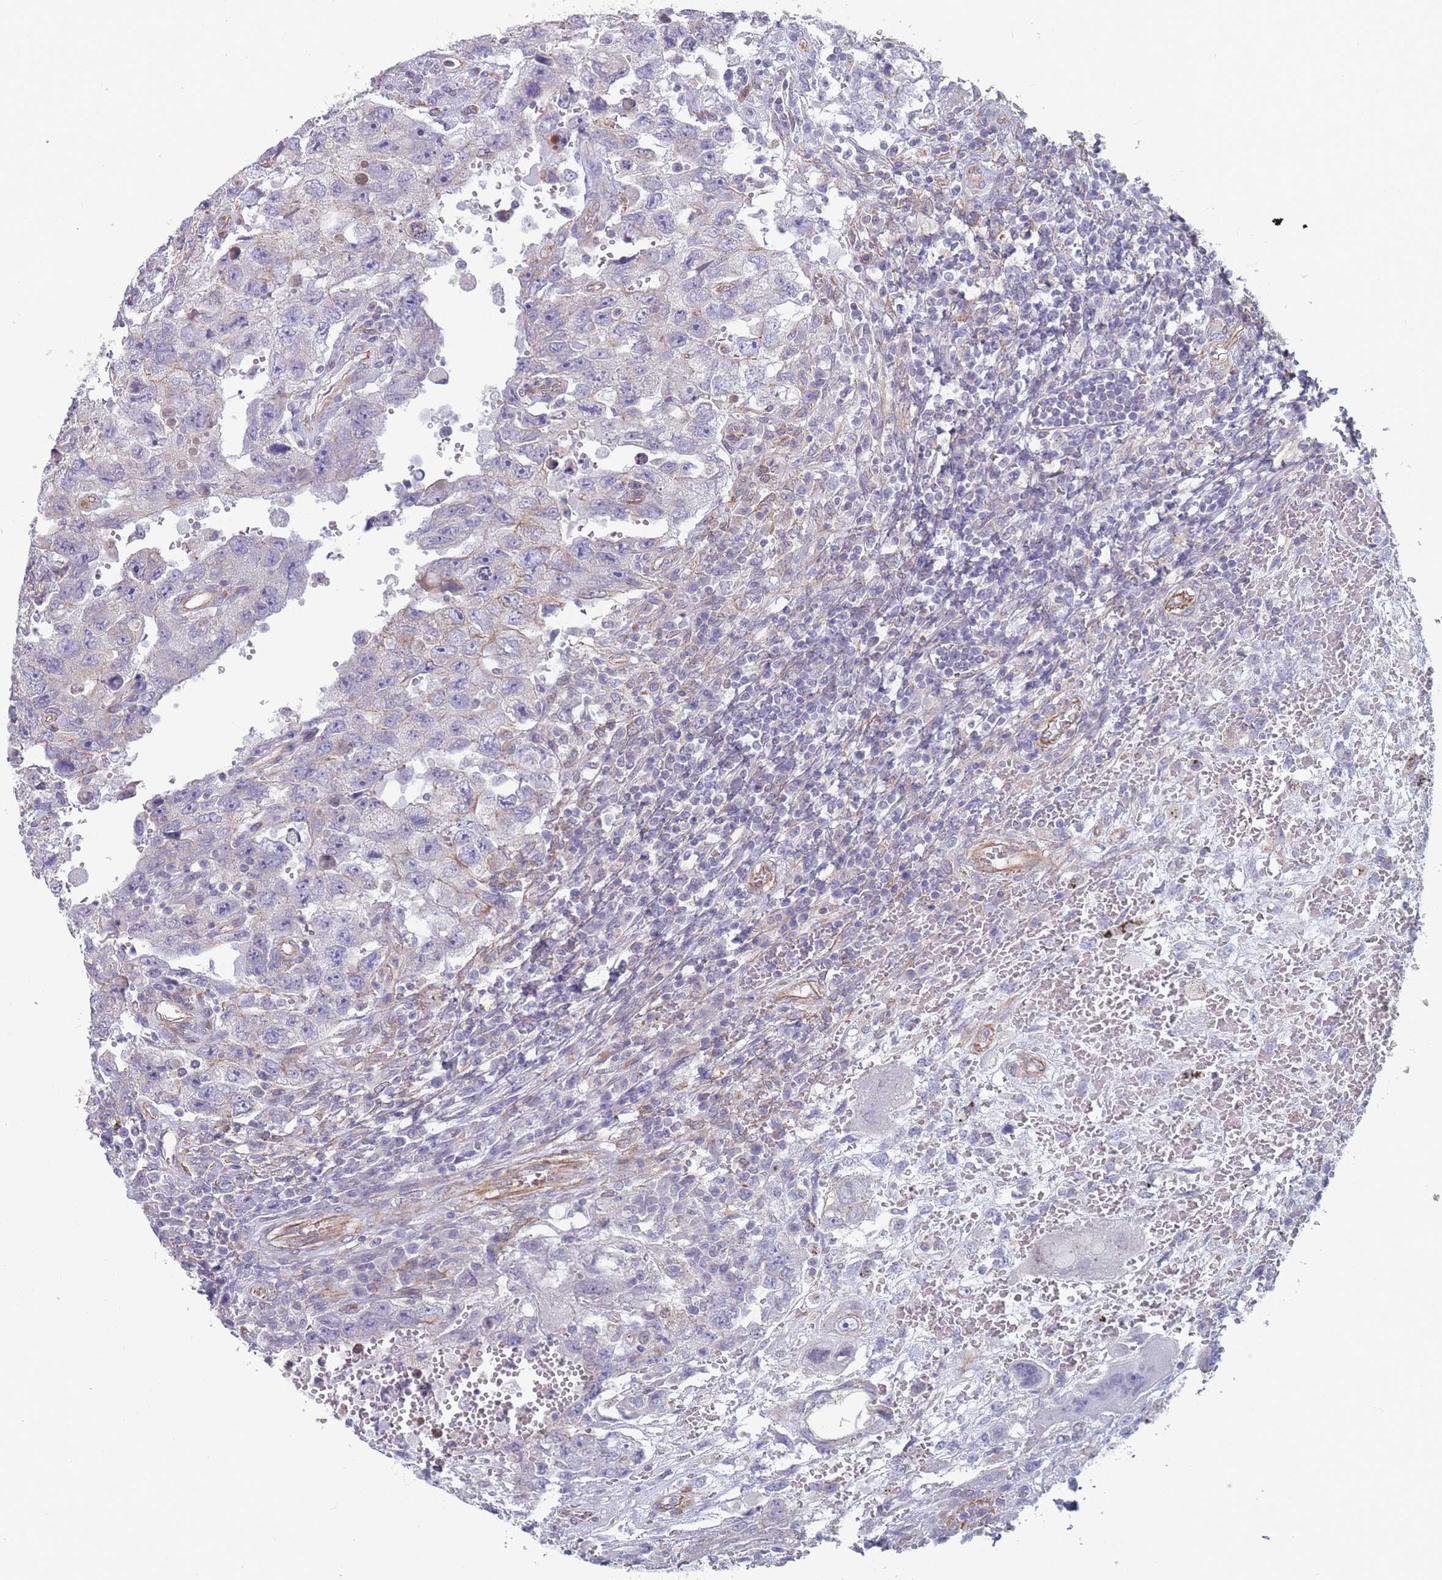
{"staining": {"intensity": "weak", "quantity": "<25%", "location": "cytoplasmic/membranous"}, "tissue": "testis cancer", "cell_type": "Tumor cells", "image_type": "cancer", "snomed": [{"axis": "morphology", "description": "Carcinoma, Embryonal, NOS"}, {"axis": "topography", "description": "Testis"}], "caption": "Testis embryonal carcinoma stained for a protein using immunohistochemistry demonstrates no expression tumor cells.", "gene": "SLC1A6", "patient": {"sex": "male", "age": 26}}